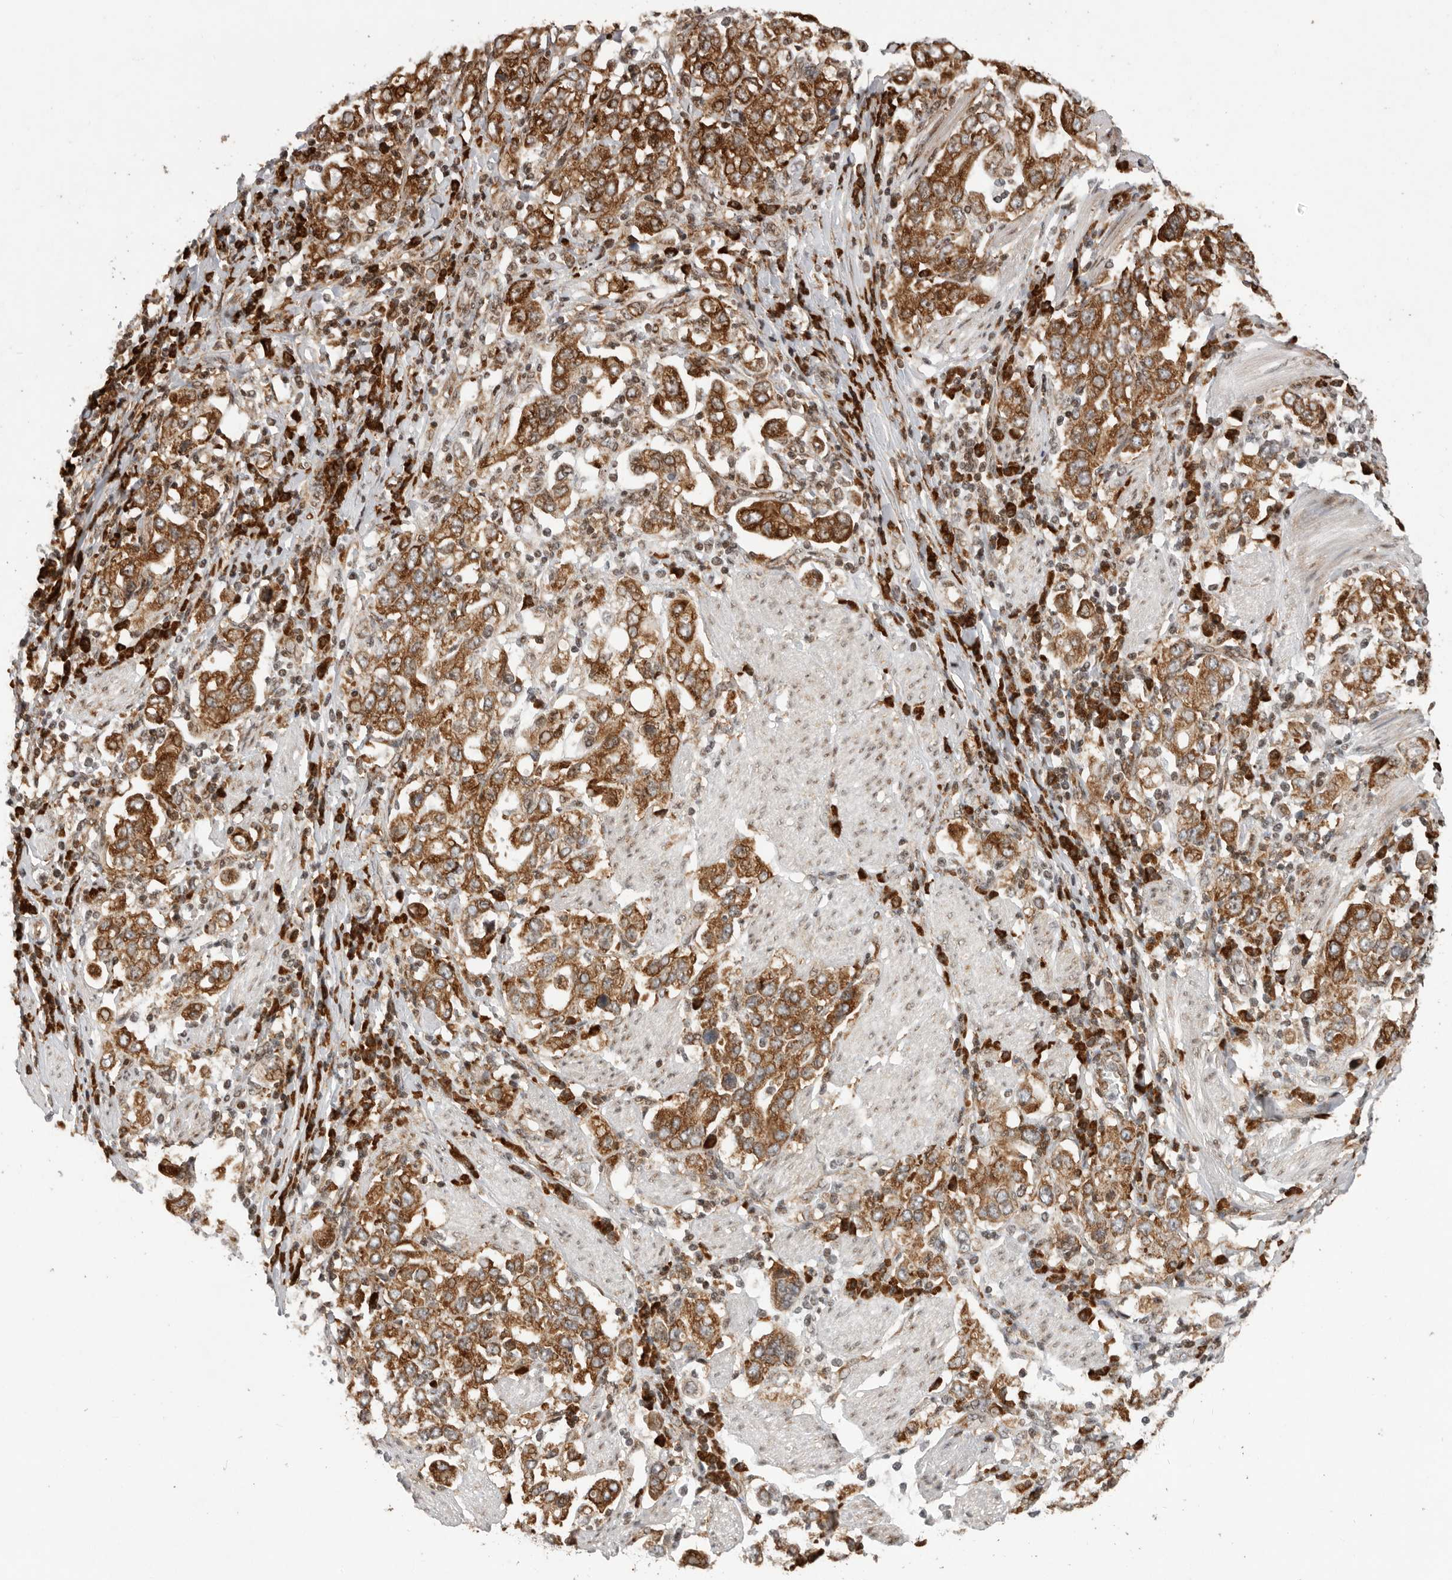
{"staining": {"intensity": "moderate", "quantity": ">75%", "location": "cytoplasmic/membranous"}, "tissue": "stomach cancer", "cell_type": "Tumor cells", "image_type": "cancer", "snomed": [{"axis": "morphology", "description": "Adenocarcinoma, NOS"}, {"axis": "topography", "description": "Stomach, upper"}], "caption": "About >75% of tumor cells in stomach cancer exhibit moderate cytoplasmic/membranous protein positivity as visualized by brown immunohistochemical staining.", "gene": "FZD3", "patient": {"sex": "male", "age": 62}}